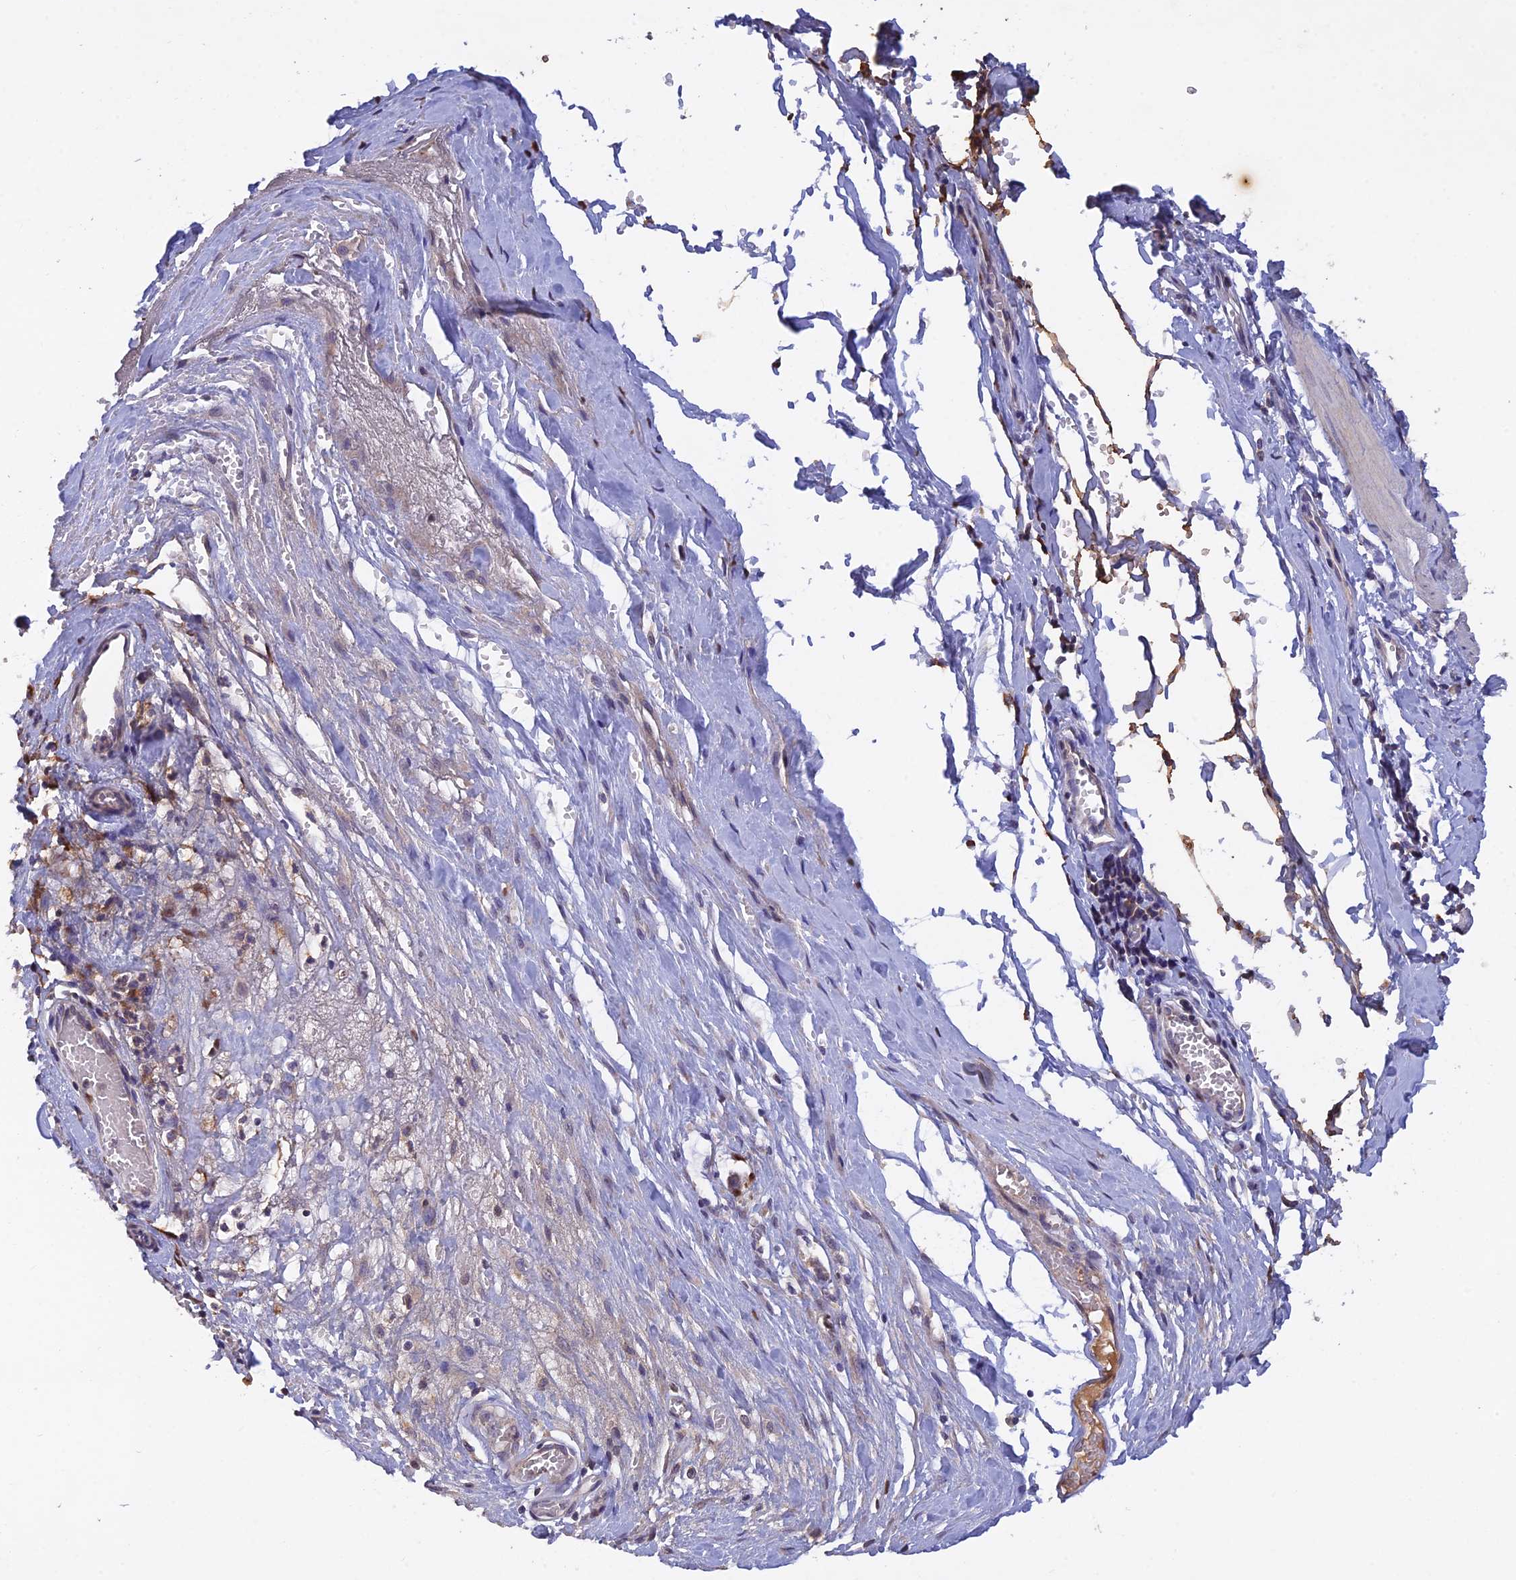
{"staining": {"intensity": "negative", "quantity": "none", "location": "none"}, "tissue": "smooth muscle", "cell_type": "Smooth muscle cells", "image_type": "normal", "snomed": [{"axis": "morphology", "description": "Normal tissue, NOS"}, {"axis": "morphology", "description": "Adenocarcinoma, NOS"}, {"axis": "topography", "description": "Colon"}, {"axis": "topography", "description": "Peripheral nerve tissue"}], "caption": "Immunohistochemistry (IHC) of normal human smooth muscle demonstrates no expression in smooth muscle cells. The staining is performed using DAB brown chromogen with nuclei counter-stained in using hematoxylin.", "gene": "SLC39A13", "patient": {"sex": "male", "age": 14}}